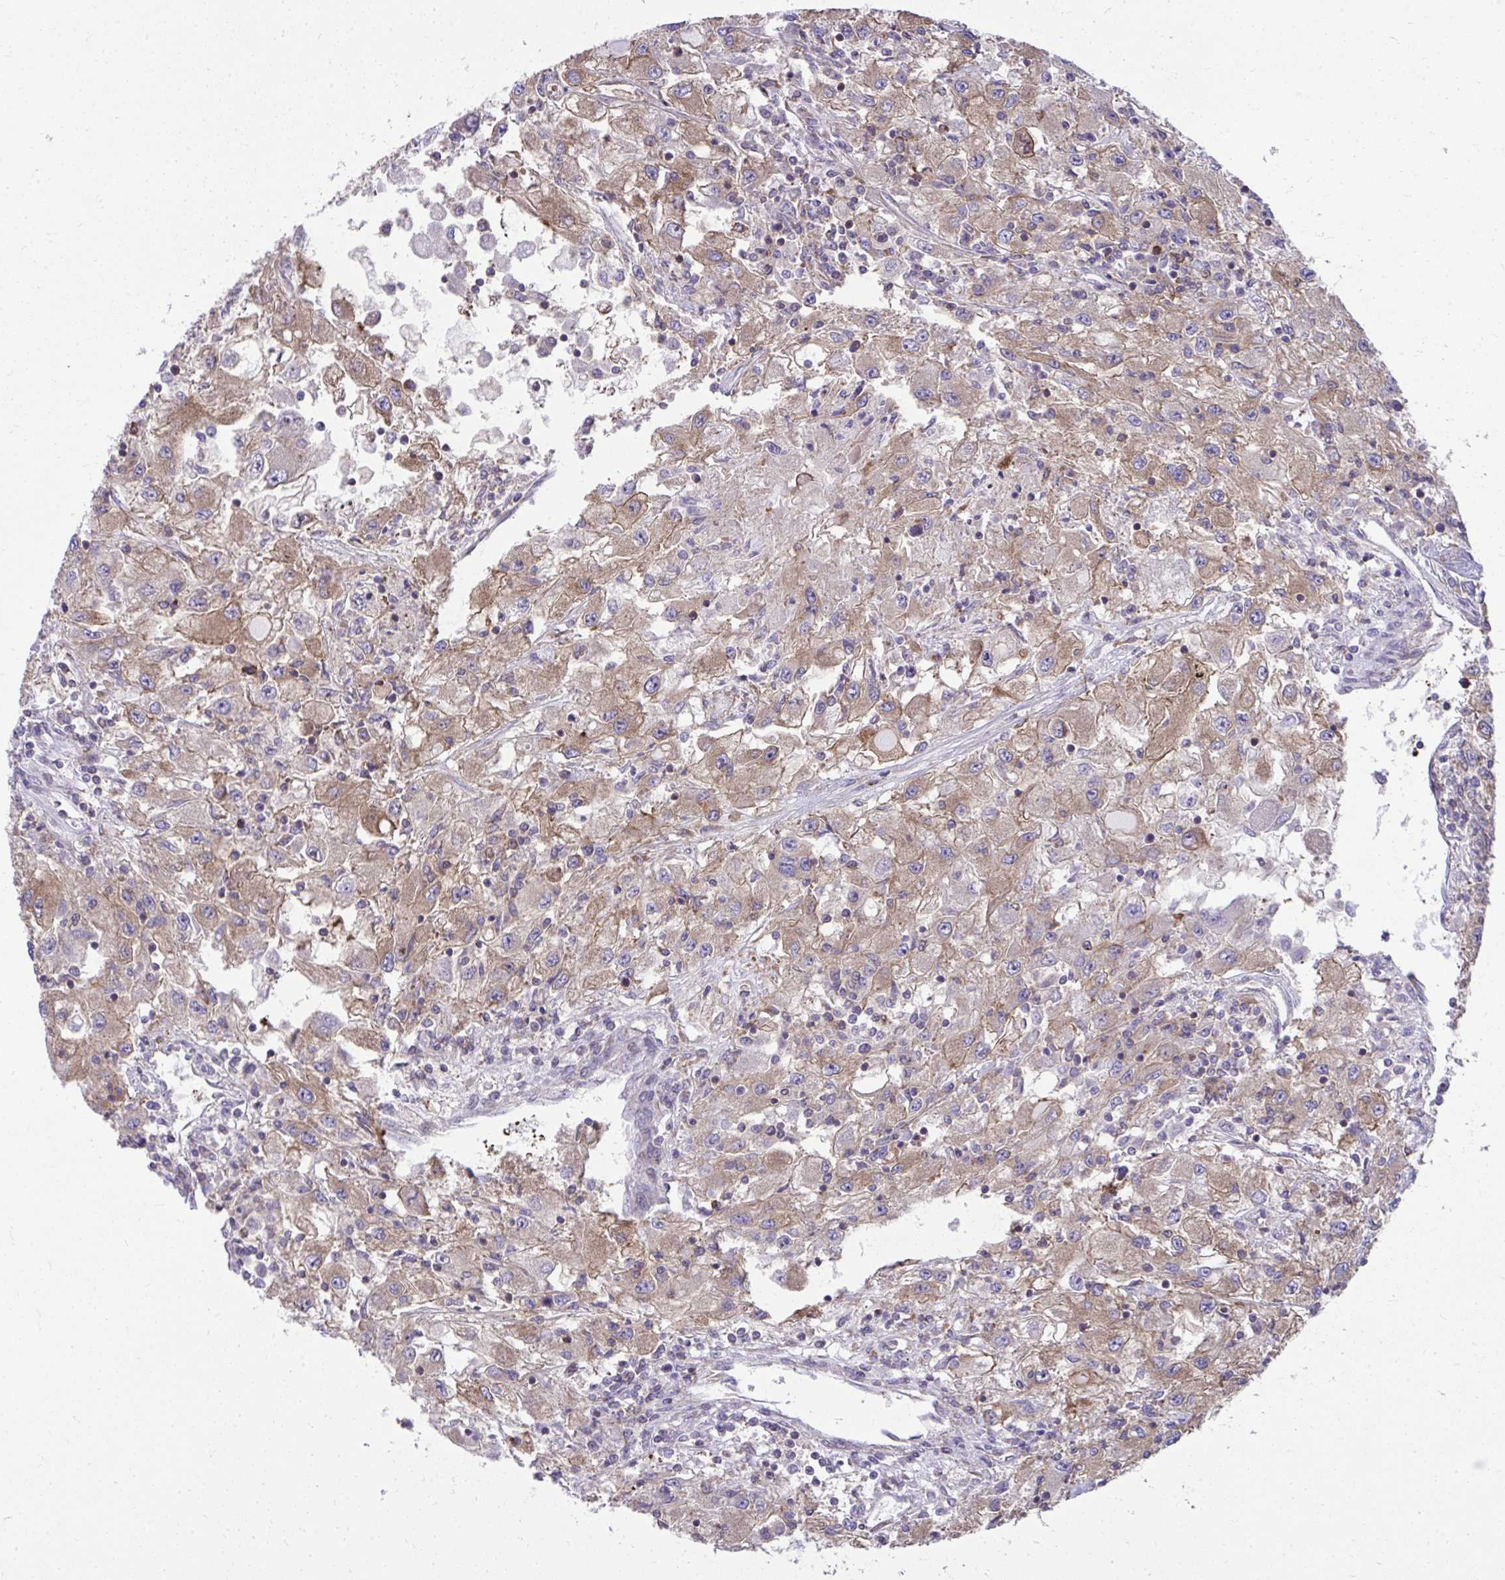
{"staining": {"intensity": "weak", "quantity": ">75%", "location": "cytoplasmic/membranous"}, "tissue": "renal cancer", "cell_type": "Tumor cells", "image_type": "cancer", "snomed": [{"axis": "morphology", "description": "Adenocarcinoma, NOS"}, {"axis": "topography", "description": "Kidney"}], "caption": "An immunohistochemistry photomicrograph of neoplastic tissue is shown. Protein staining in brown shows weak cytoplasmic/membranous positivity in renal cancer within tumor cells.", "gene": "NMNAT3", "patient": {"sex": "female", "age": 67}}